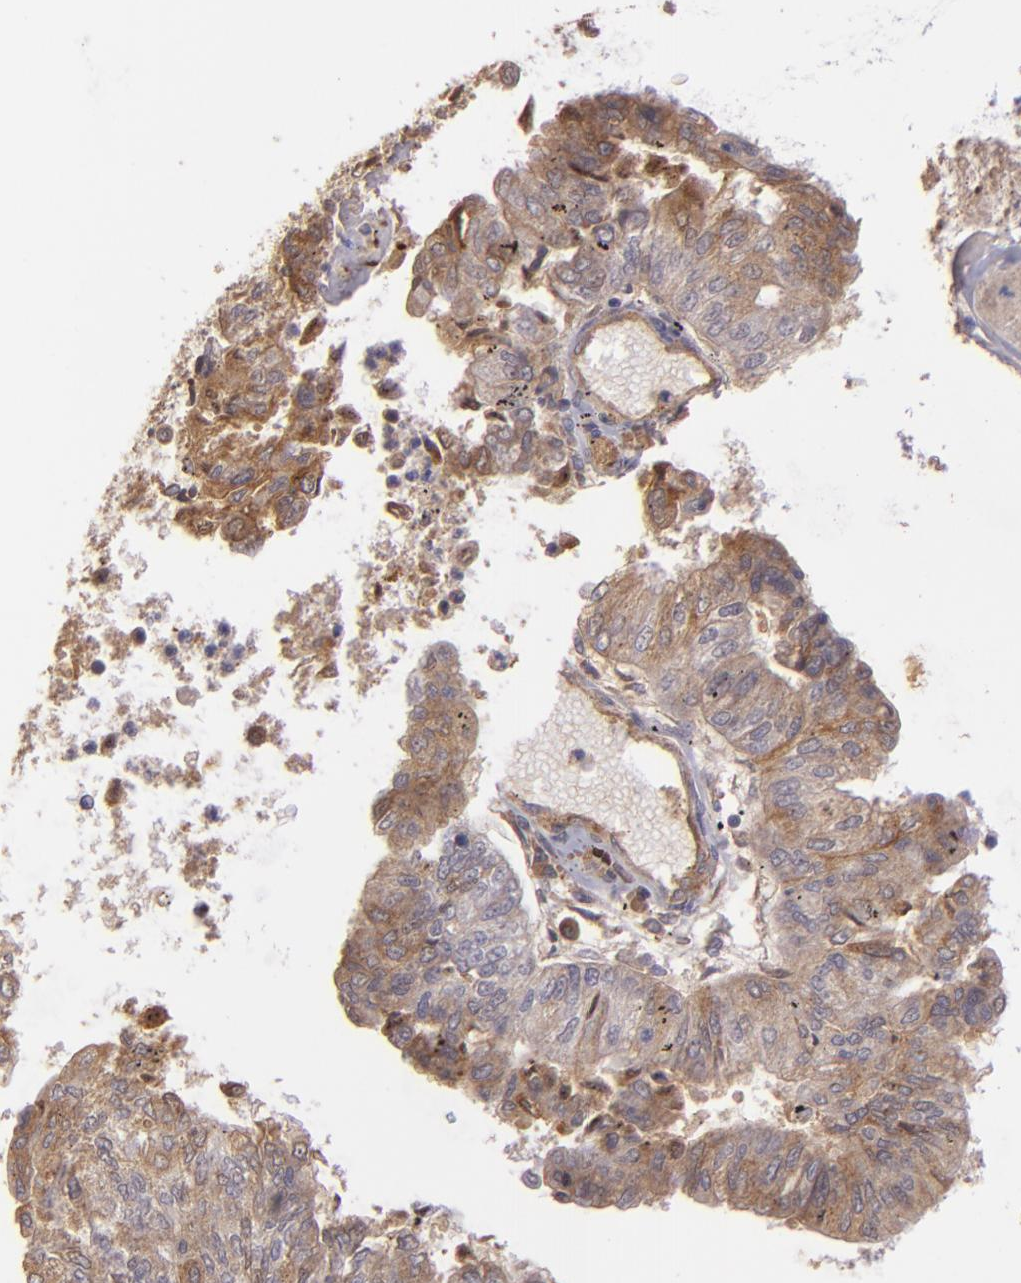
{"staining": {"intensity": "moderate", "quantity": ">75%", "location": "cytoplasmic/membranous"}, "tissue": "endometrial cancer", "cell_type": "Tumor cells", "image_type": "cancer", "snomed": [{"axis": "morphology", "description": "Adenocarcinoma, NOS"}, {"axis": "topography", "description": "Endometrium"}], "caption": "This is an image of immunohistochemistry staining of endometrial cancer (adenocarcinoma), which shows moderate positivity in the cytoplasmic/membranous of tumor cells.", "gene": "ECE1", "patient": {"sex": "female", "age": 59}}